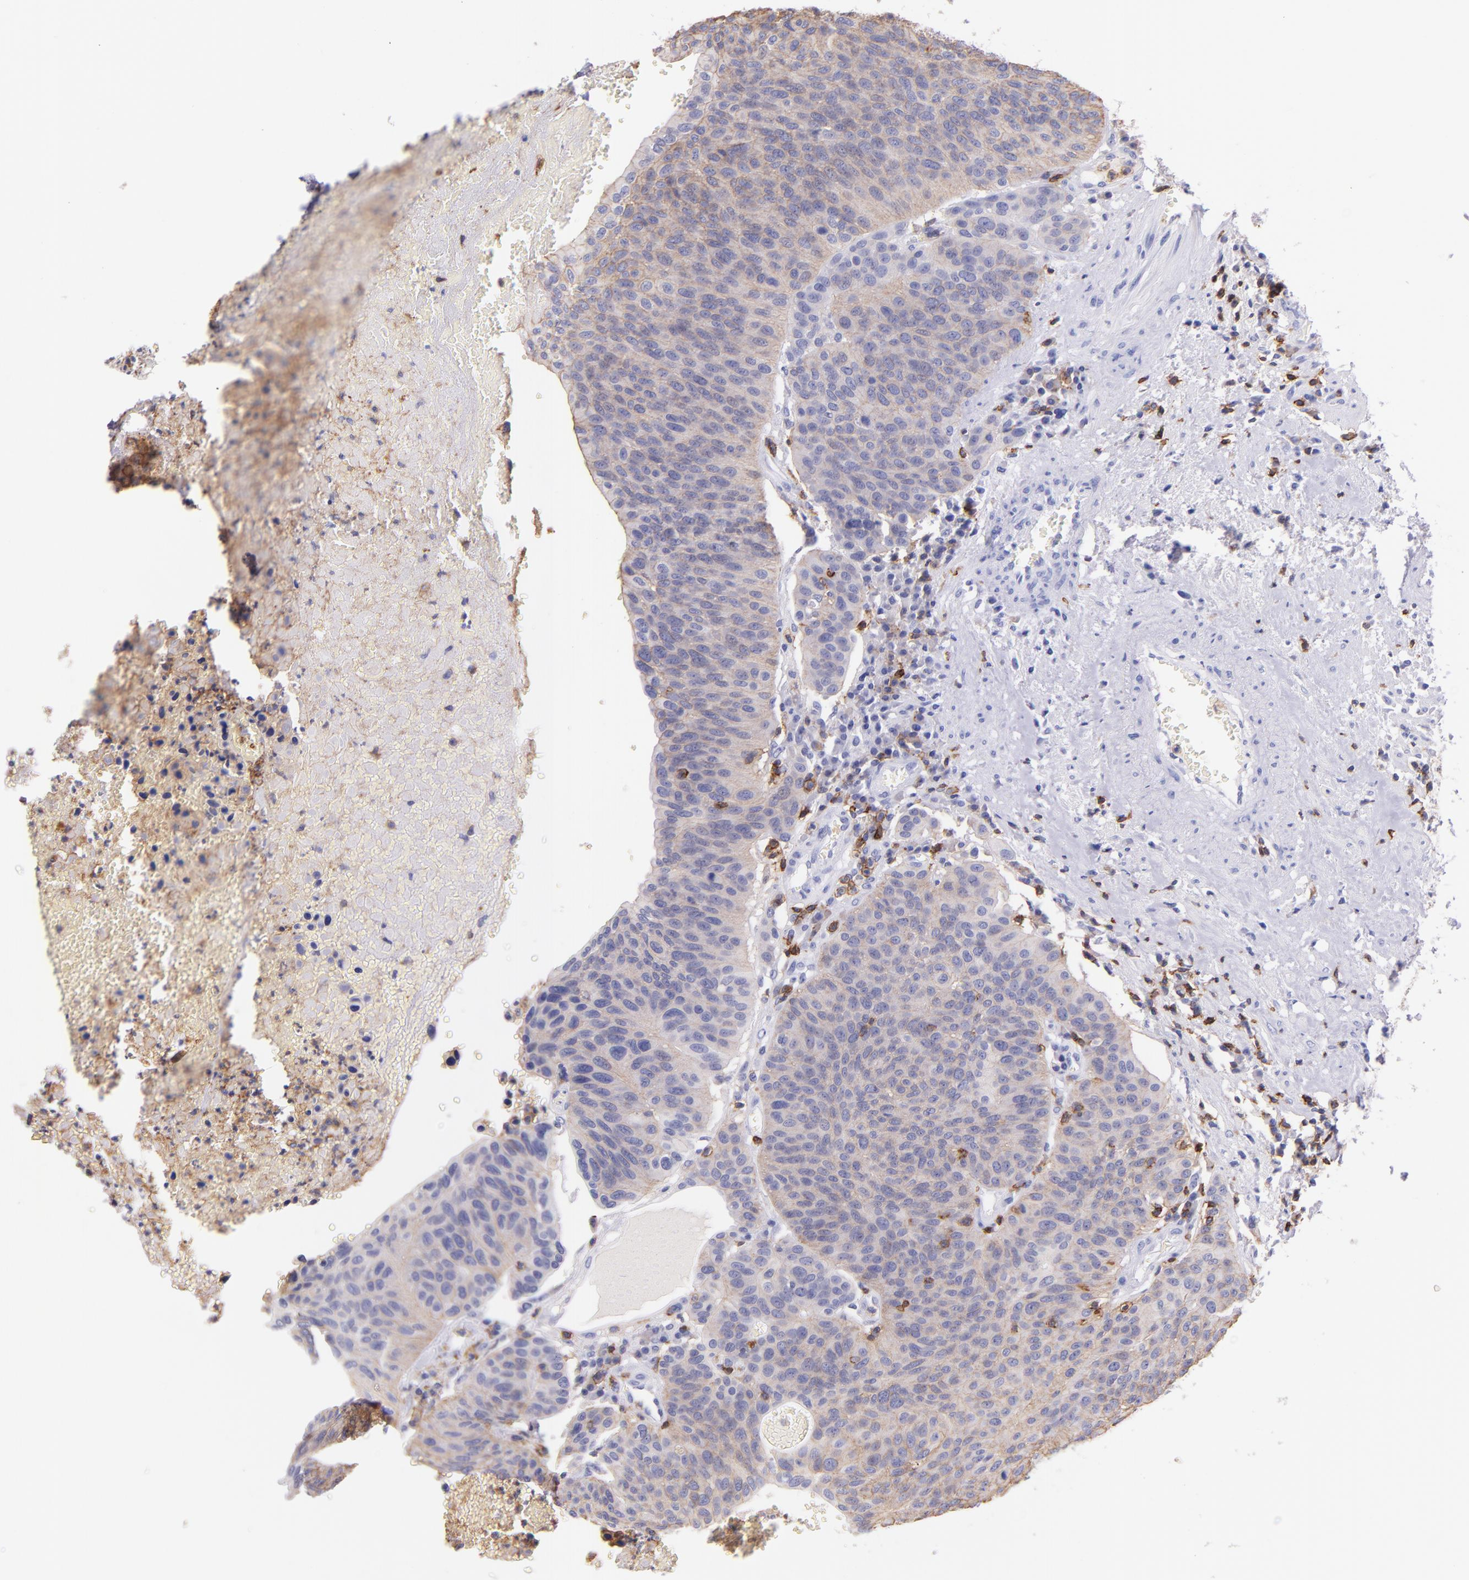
{"staining": {"intensity": "weak", "quantity": ">75%", "location": "cytoplasmic/membranous"}, "tissue": "urothelial cancer", "cell_type": "Tumor cells", "image_type": "cancer", "snomed": [{"axis": "morphology", "description": "Urothelial carcinoma, High grade"}, {"axis": "topography", "description": "Urinary bladder"}], "caption": "The micrograph demonstrates immunohistochemical staining of urothelial cancer. There is weak cytoplasmic/membranous staining is seen in about >75% of tumor cells.", "gene": "SPN", "patient": {"sex": "male", "age": 66}}